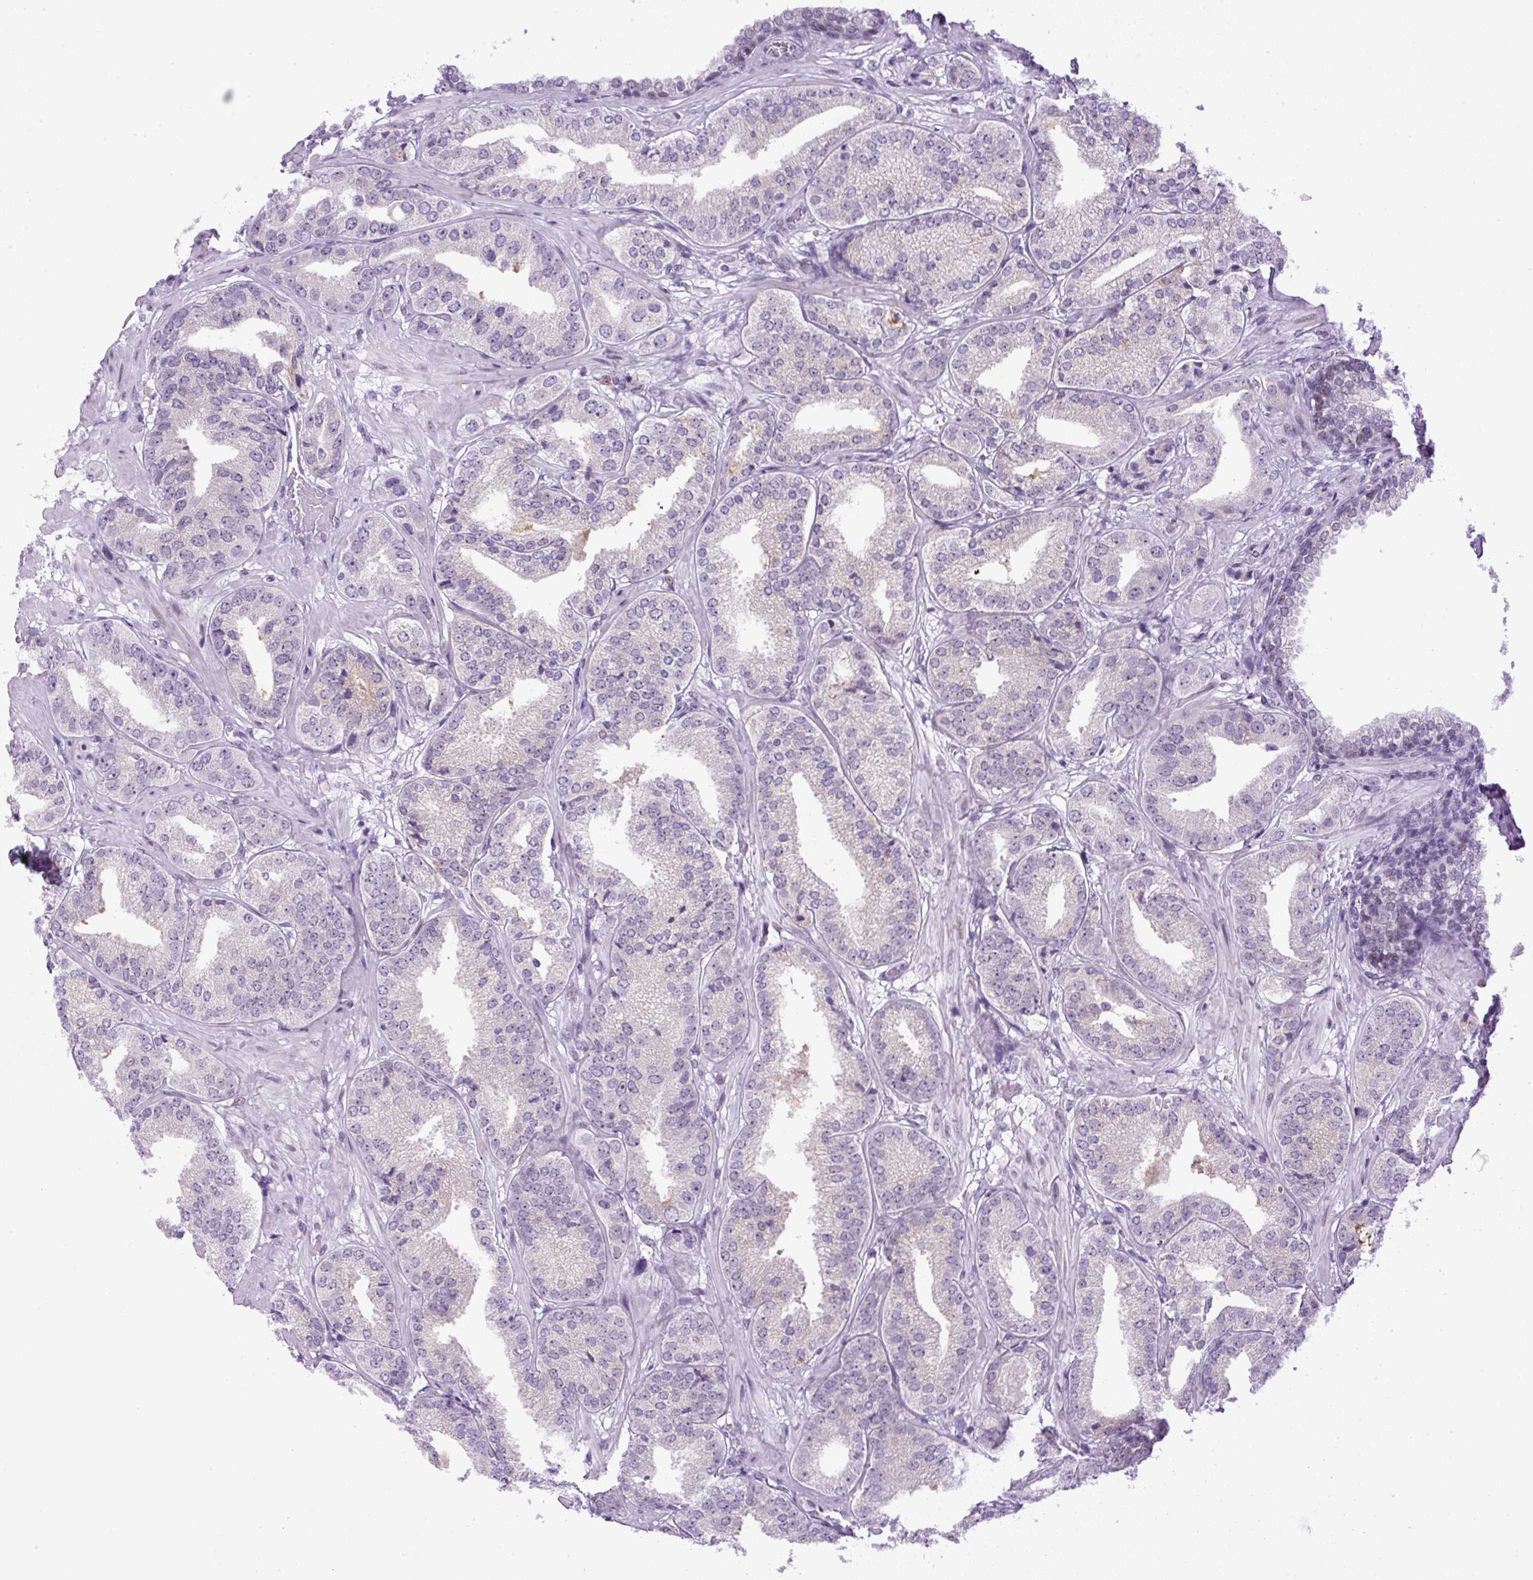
{"staining": {"intensity": "negative", "quantity": "none", "location": "none"}, "tissue": "prostate cancer", "cell_type": "Tumor cells", "image_type": "cancer", "snomed": [{"axis": "morphology", "description": "Adenocarcinoma, High grade"}, {"axis": "topography", "description": "Prostate"}], "caption": "Tumor cells are negative for protein expression in human adenocarcinoma (high-grade) (prostate).", "gene": "RHBDD2", "patient": {"sex": "male", "age": 63}}